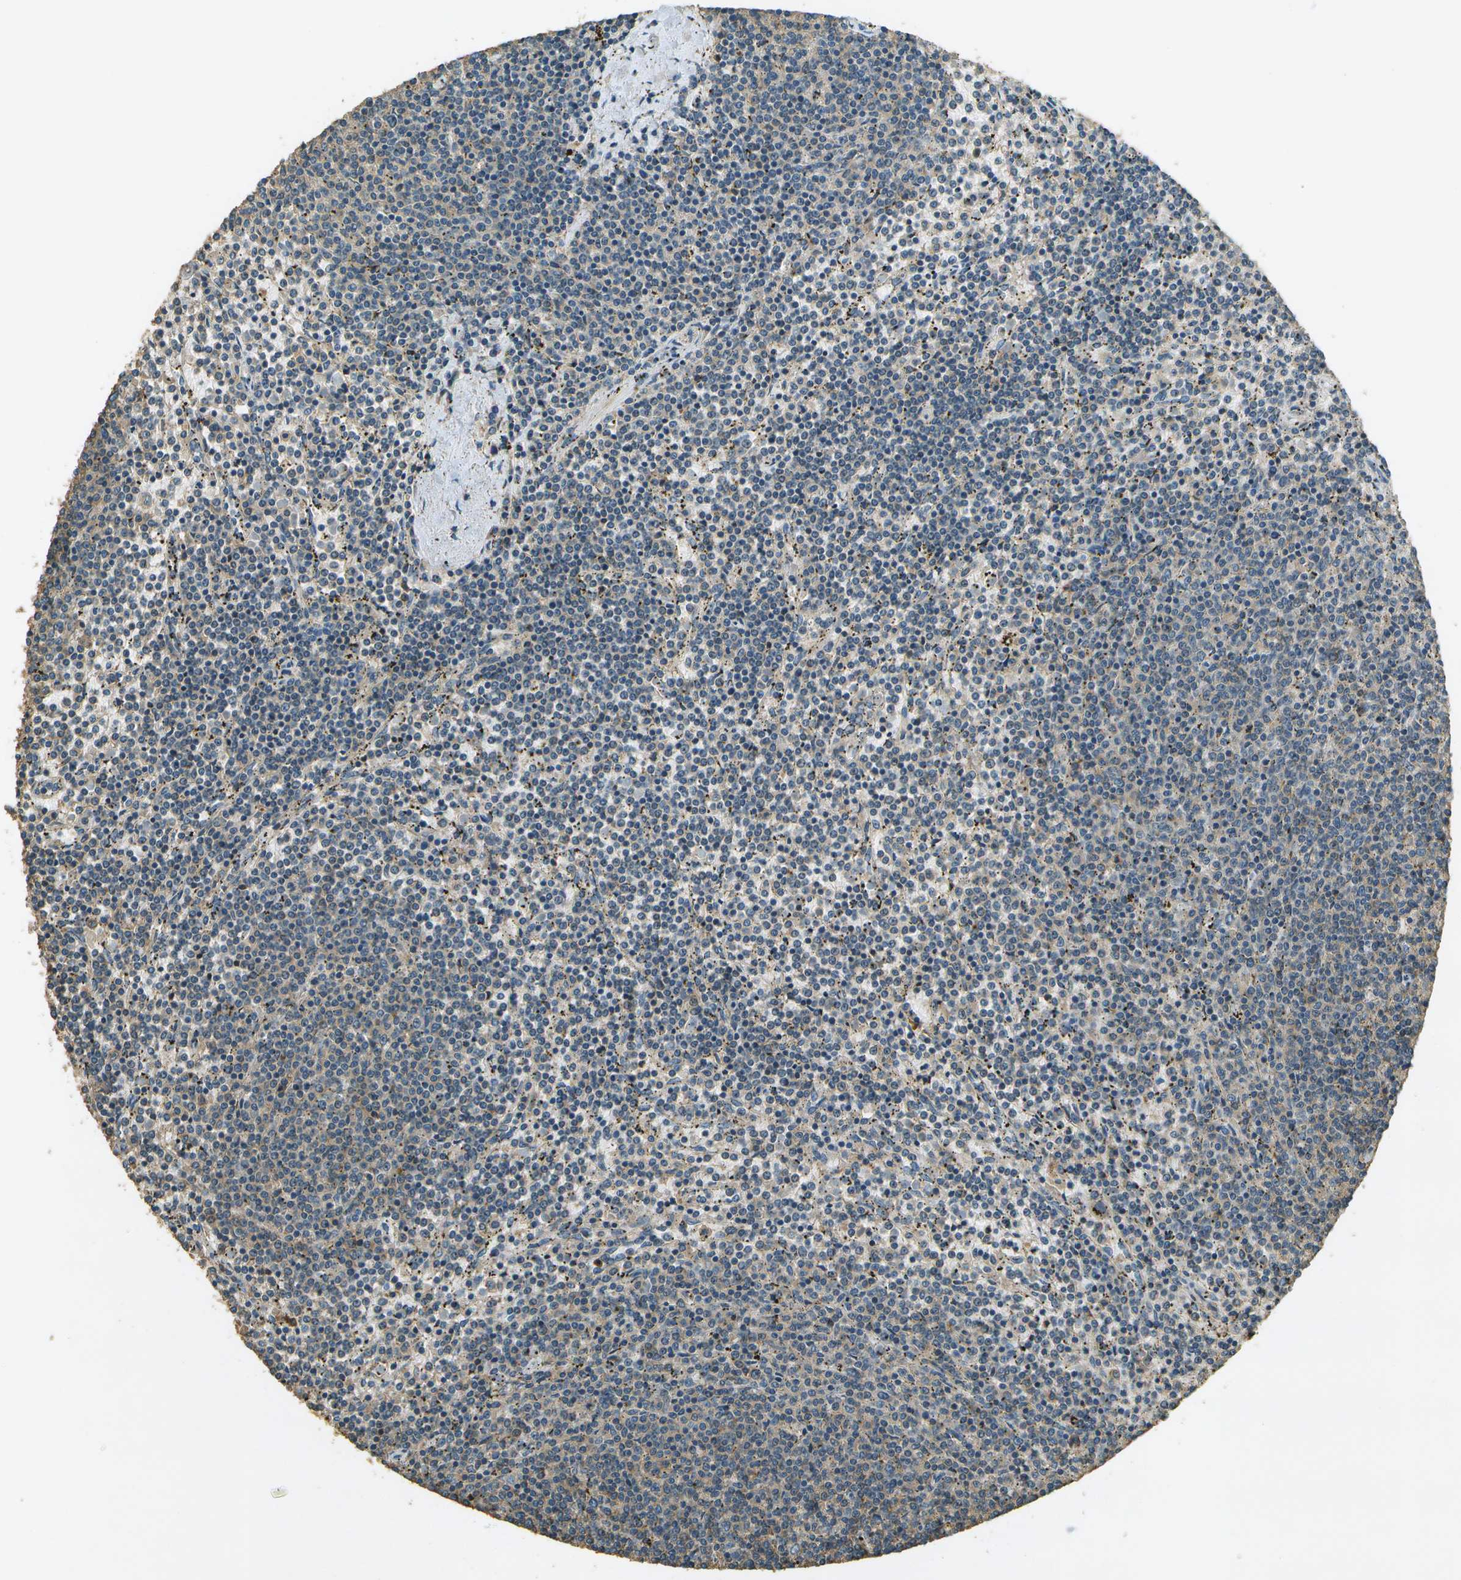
{"staining": {"intensity": "weak", "quantity": "<25%", "location": "cytoplasmic/membranous"}, "tissue": "lymphoma", "cell_type": "Tumor cells", "image_type": "cancer", "snomed": [{"axis": "morphology", "description": "Malignant lymphoma, non-Hodgkin's type, Low grade"}, {"axis": "topography", "description": "Spleen"}], "caption": "DAB immunohistochemical staining of low-grade malignant lymphoma, non-Hodgkin's type demonstrates no significant expression in tumor cells.", "gene": "NUDT4", "patient": {"sex": "female", "age": 50}}